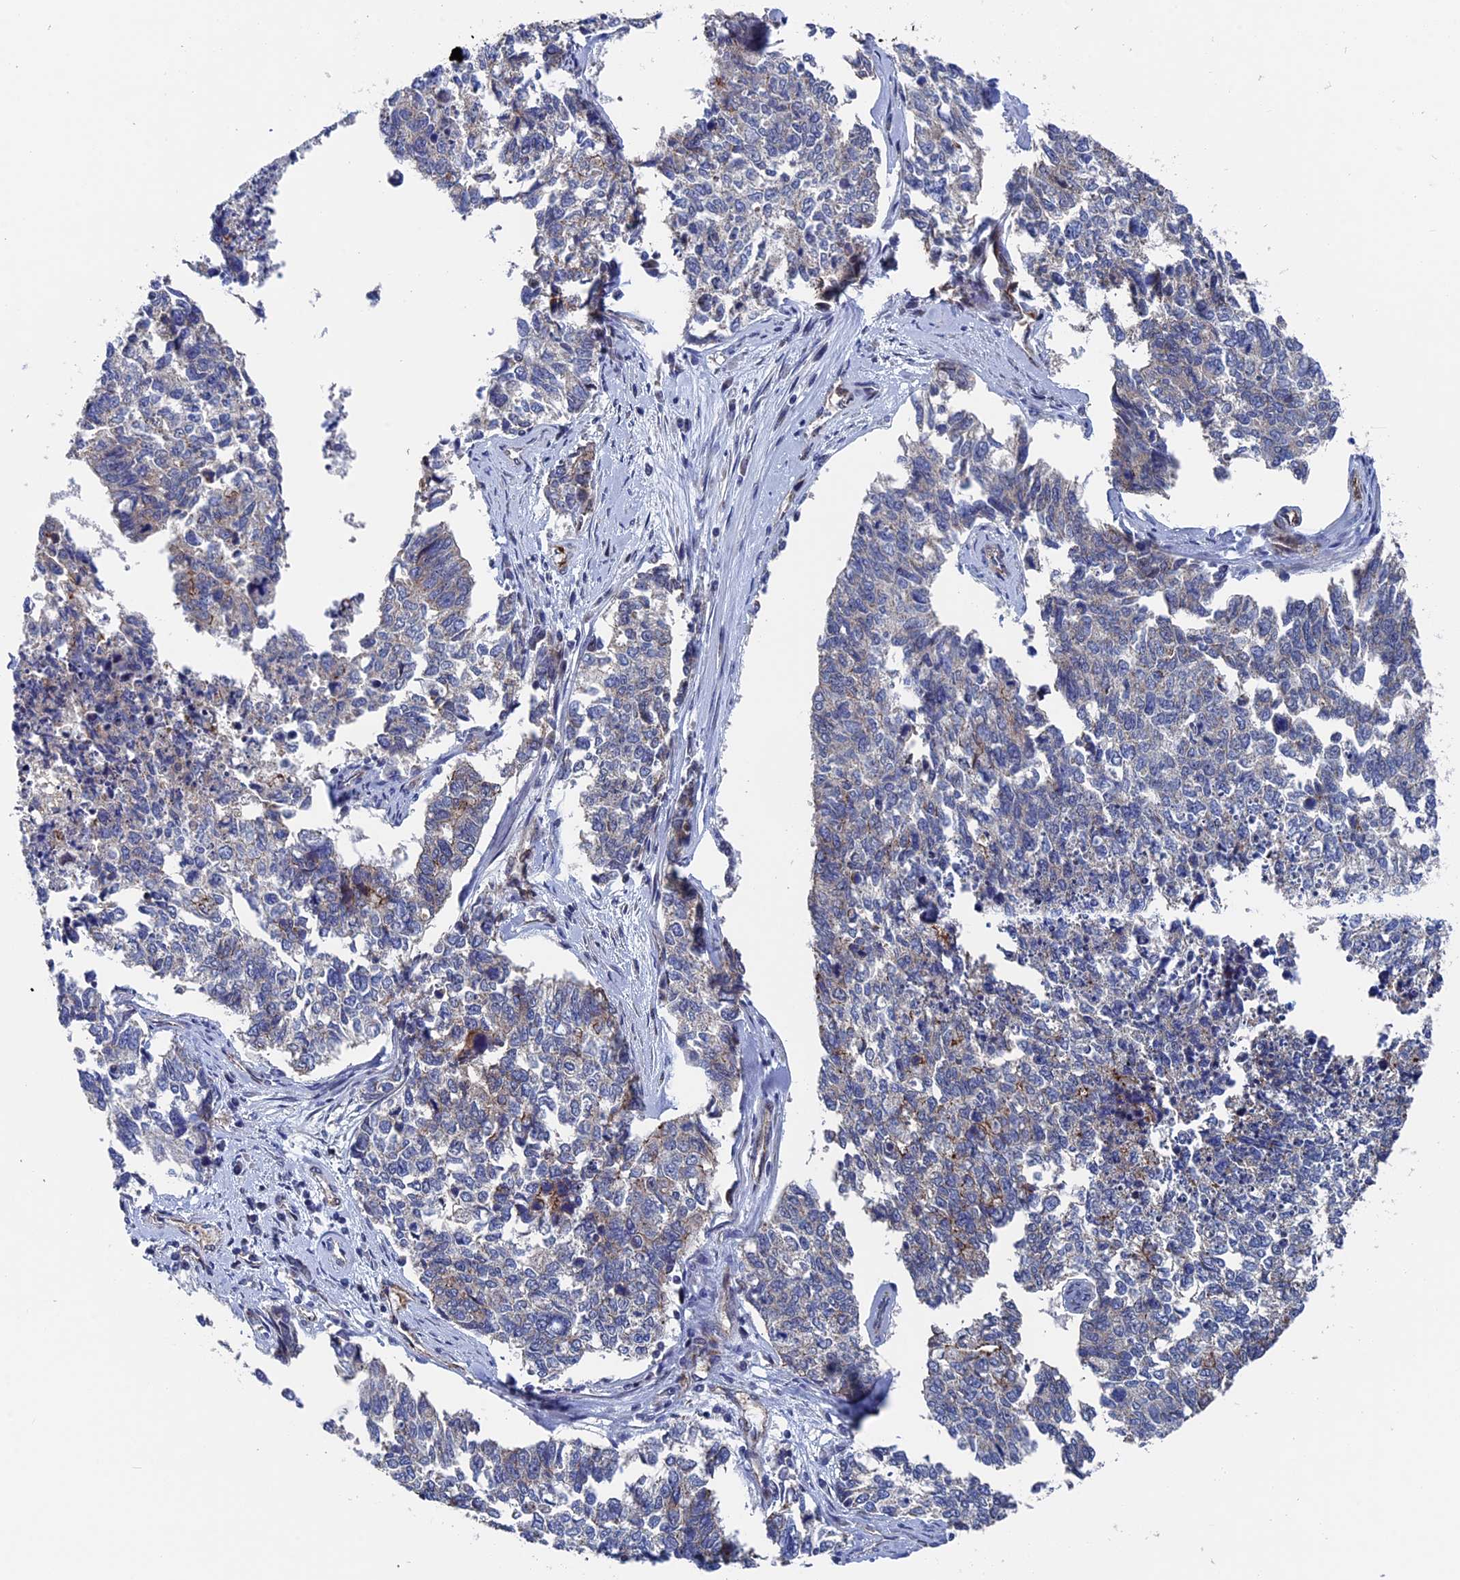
{"staining": {"intensity": "weak", "quantity": "<25%", "location": "cytoplasmic/membranous"}, "tissue": "cervical cancer", "cell_type": "Tumor cells", "image_type": "cancer", "snomed": [{"axis": "morphology", "description": "Squamous cell carcinoma, NOS"}, {"axis": "topography", "description": "Cervix"}], "caption": "Histopathology image shows no significant protein staining in tumor cells of squamous cell carcinoma (cervical). Brightfield microscopy of IHC stained with DAB (3,3'-diaminobenzidine) (brown) and hematoxylin (blue), captured at high magnification.", "gene": "EXOSC9", "patient": {"sex": "female", "age": 63}}